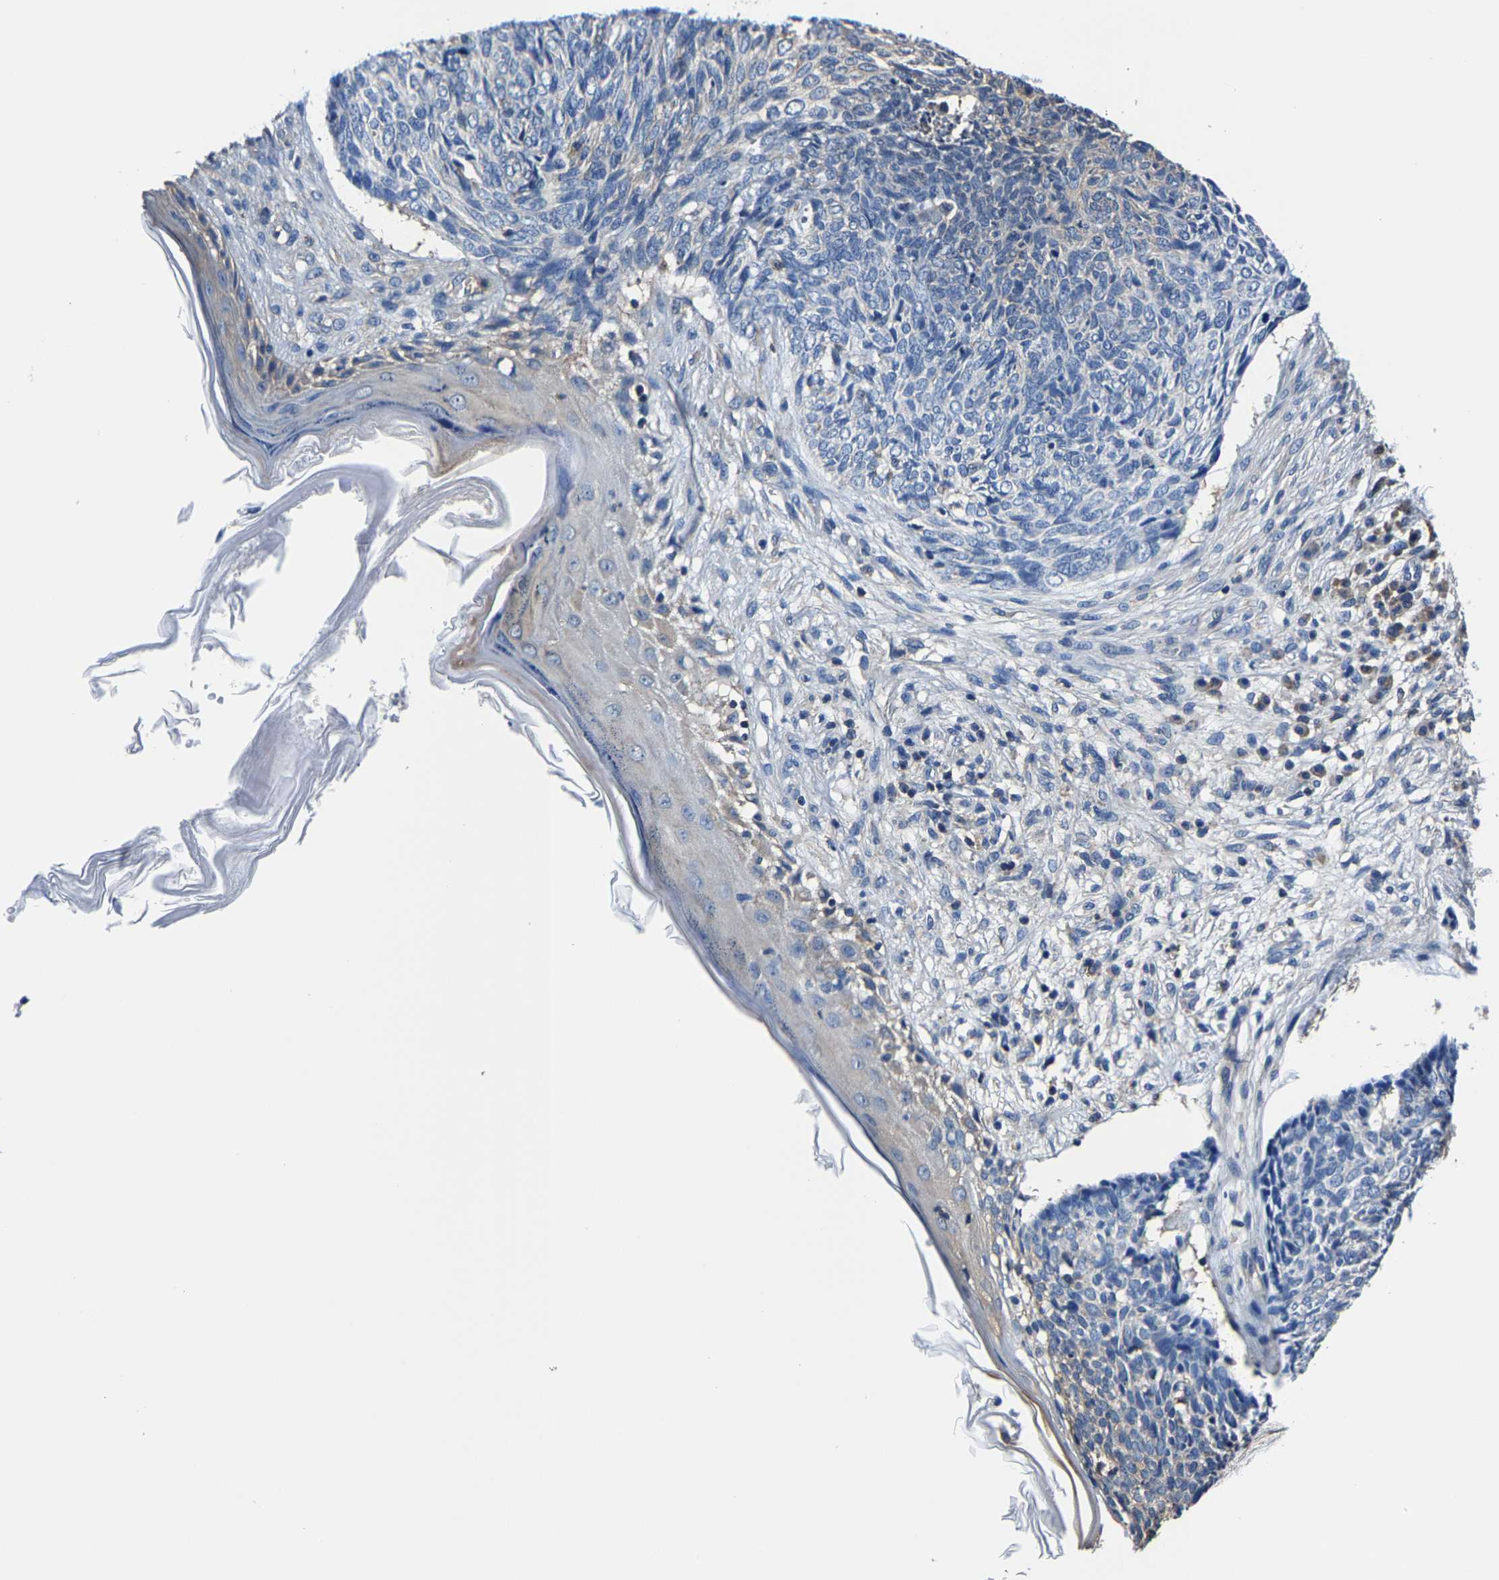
{"staining": {"intensity": "negative", "quantity": "none", "location": "none"}, "tissue": "skin cancer", "cell_type": "Tumor cells", "image_type": "cancer", "snomed": [{"axis": "morphology", "description": "Basal cell carcinoma"}, {"axis": "topography", "description": "Skin"}], "caption": "Basal cell carcinoma (skin) stained for a protein using immunohistochemistry shows no positivity tumor cells.", "gene": "ALDOB", "patient": {"sex": "female", "age": 84}}